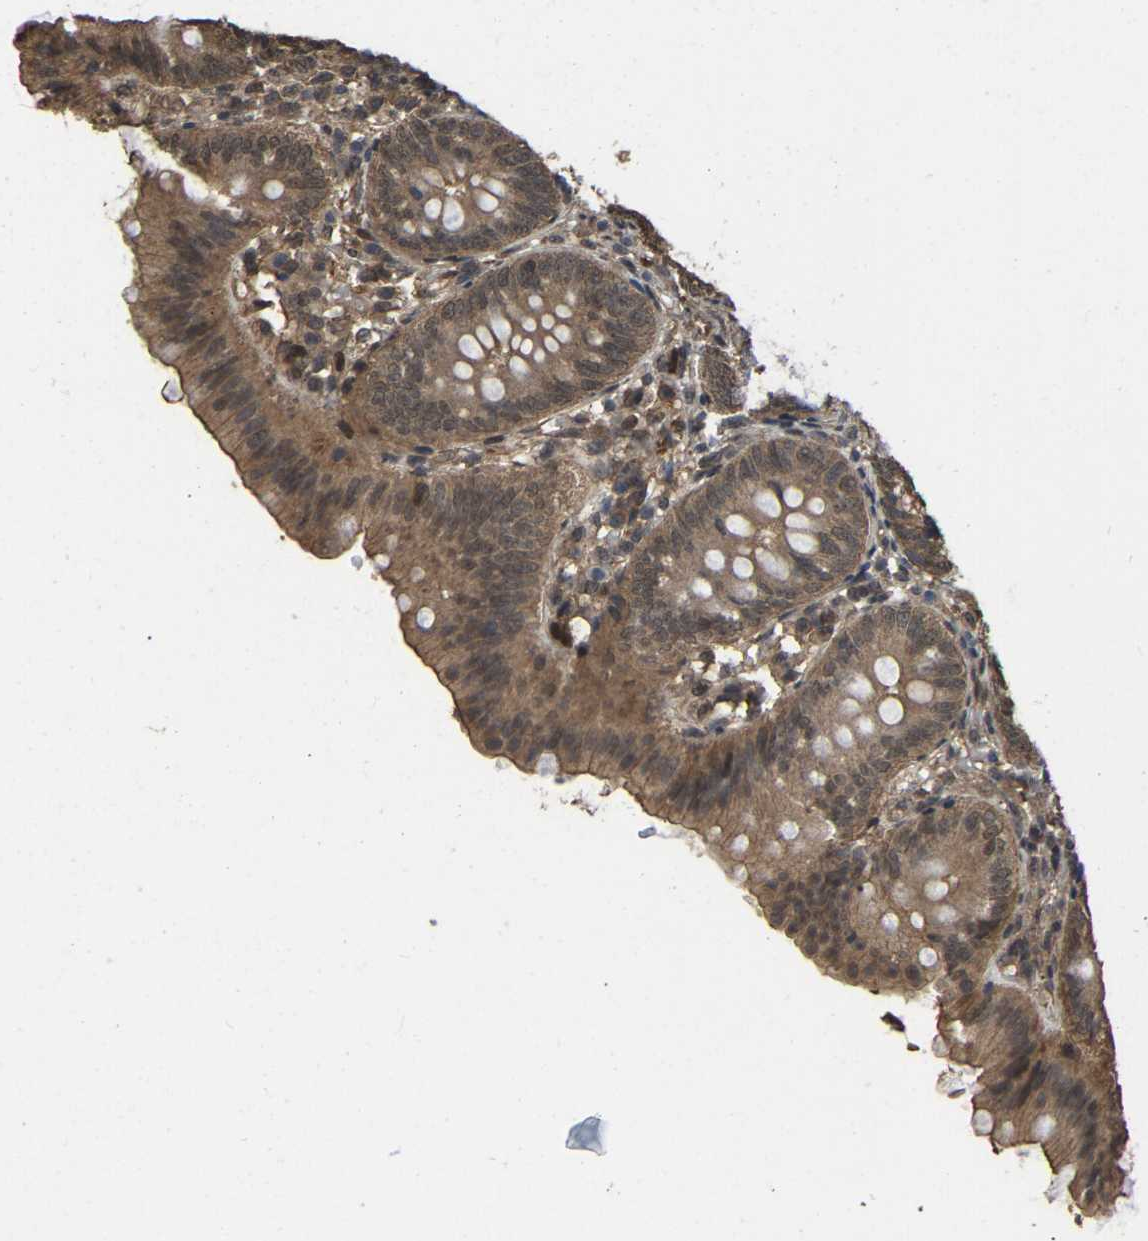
{"staining": {"intensity": "moderate", "quantity": ">75%", "location": "cytoplasmic/membranous,nuclear"}, "tissue": "appendix", "cell_type": "Glandular cells", "image_type": "normal", "snomed": [{"axis": "morphology", "description": "Normal tissue, NOS"}, {"axis": "topography", "description": "Appendix"}], "caption": "Brown immunohistochemical staining in unremarkable appendix exhibits moderate cytoplasmic/membranous,nuclear expression in approximately >75% of glandular cells.", "gene": "ARHGAP23", "patient": {"sex": "male", "age": 1}}